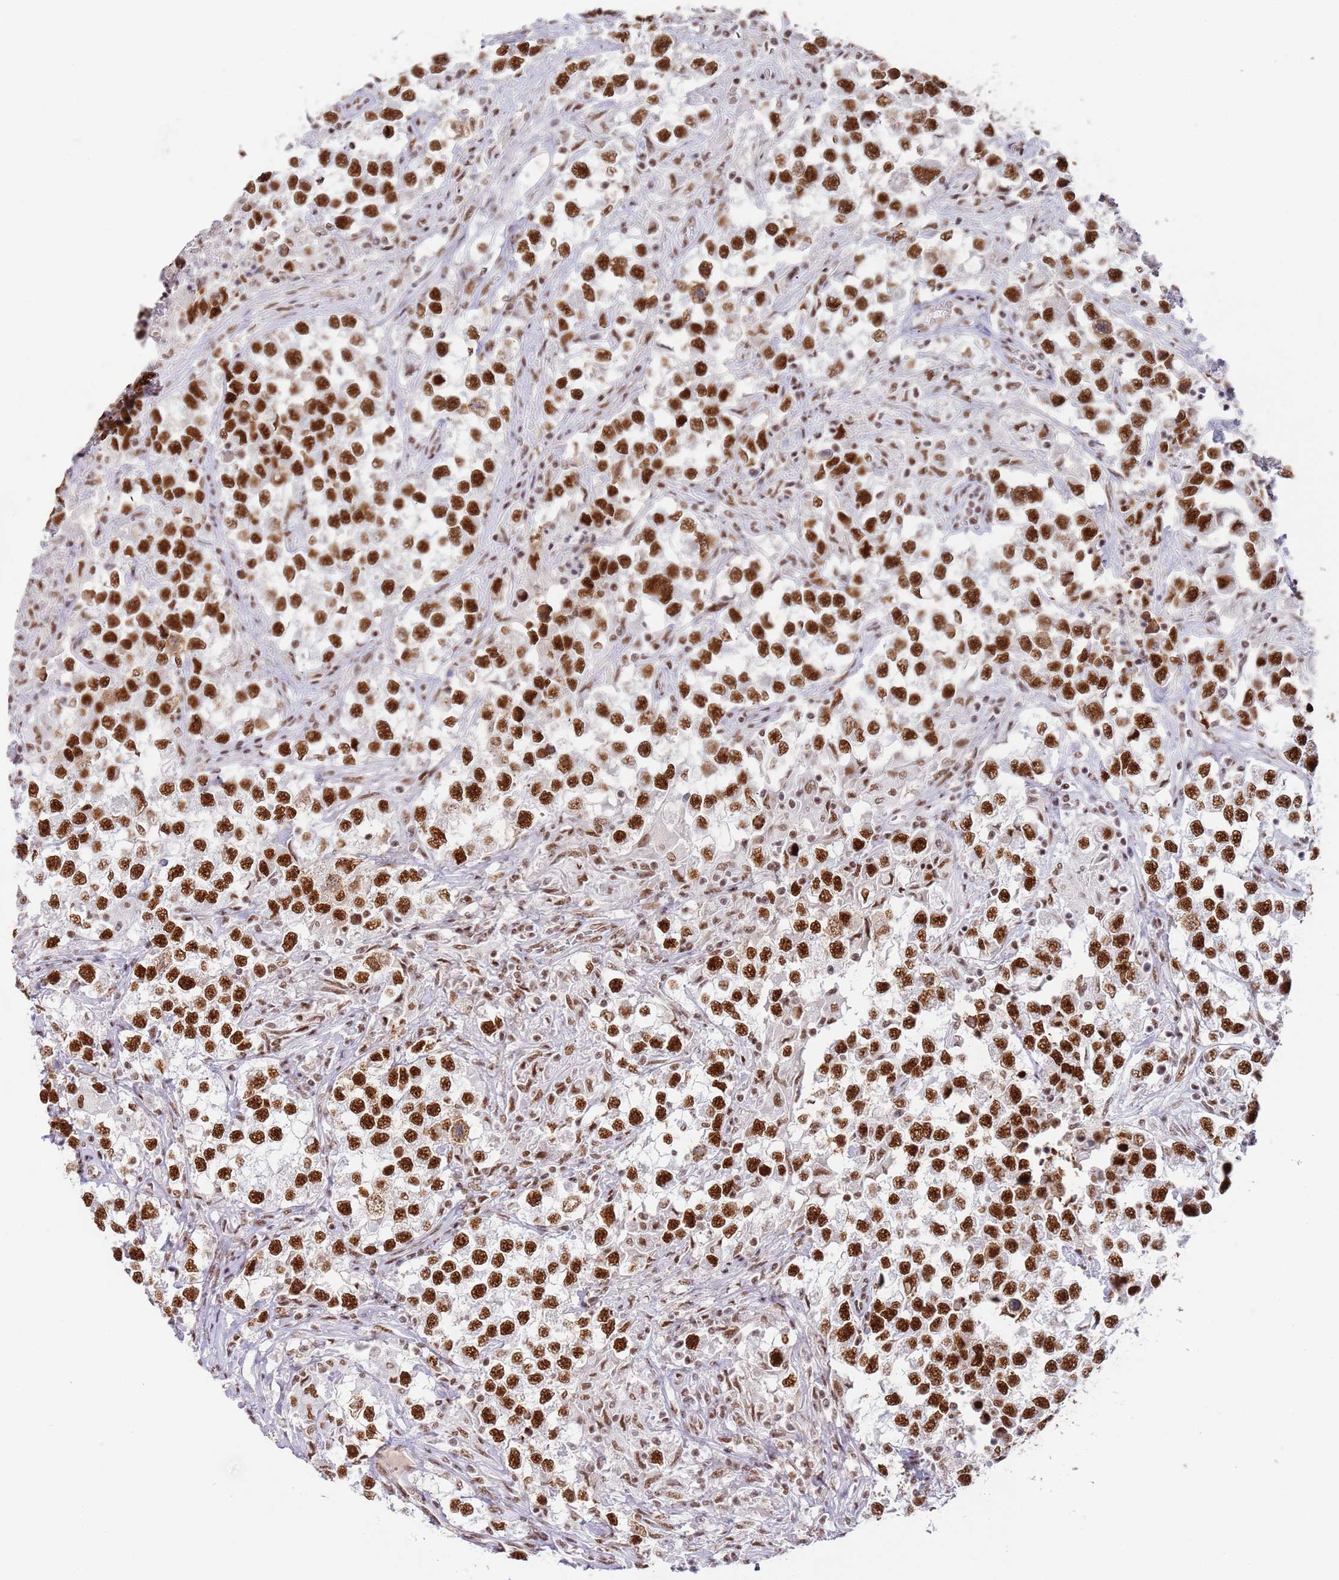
{"staining": {"intensity": "strong", "quantity": ">75%", "location": "nuclear"}, "tissue": "testis cancer", "cell_type": "Tumor cells", "image_type": "cancer", "snomed": [{"axis": "morphology", "description": "Seminoma, NOS"}, {"axis": "topography", "description": "Testis"}], "caption": "Immunohistochemical staining of human seminoma (testis) demonstrates strong nuclear protein positivity in approximately >75% of tumor cells.", "gene": "AKAP8L", "patient": {"sex": "male", "age": 46}}